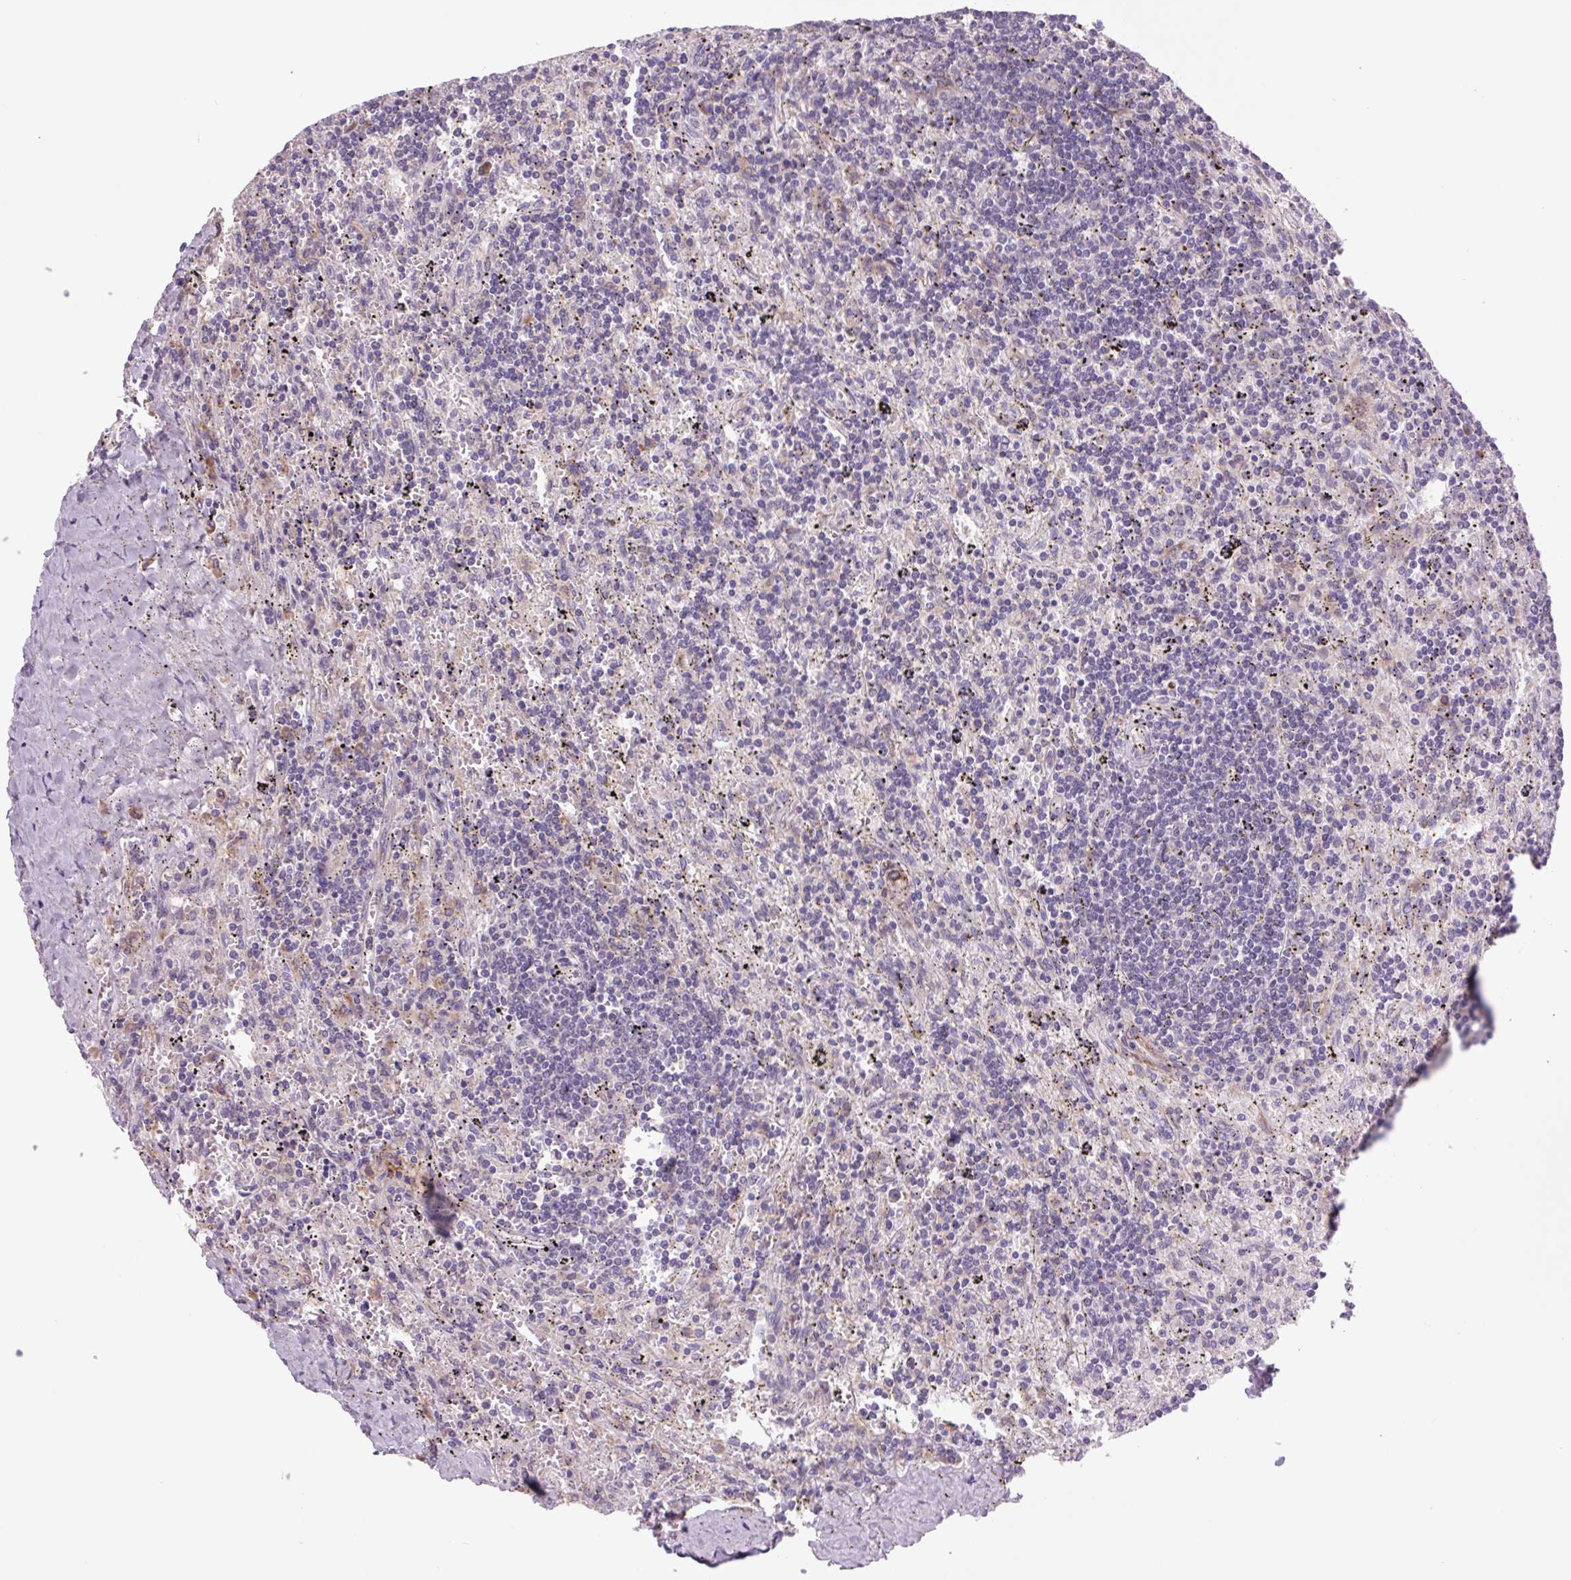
{"staining": {"intensity": "negative", "quantity": "none", "location": "none"}, "tissue": "lymphoma", "cell_type": "Tumor cells", "image_type": "cancer", "snomed": [{"axis": "morphology", "description": "Malignant lymphoma, non-Hodgkin's type, Low grade"}, {"axis": "topography", "description": "Spleen"}], "caption": "Immunohistochemistry of low-grade malignant lymphoma, non-Hodgkin's type displays no positivity in tumor cells.", "gene": "PLA2G4A", "patient": {"sex": "male", "age": 76}}